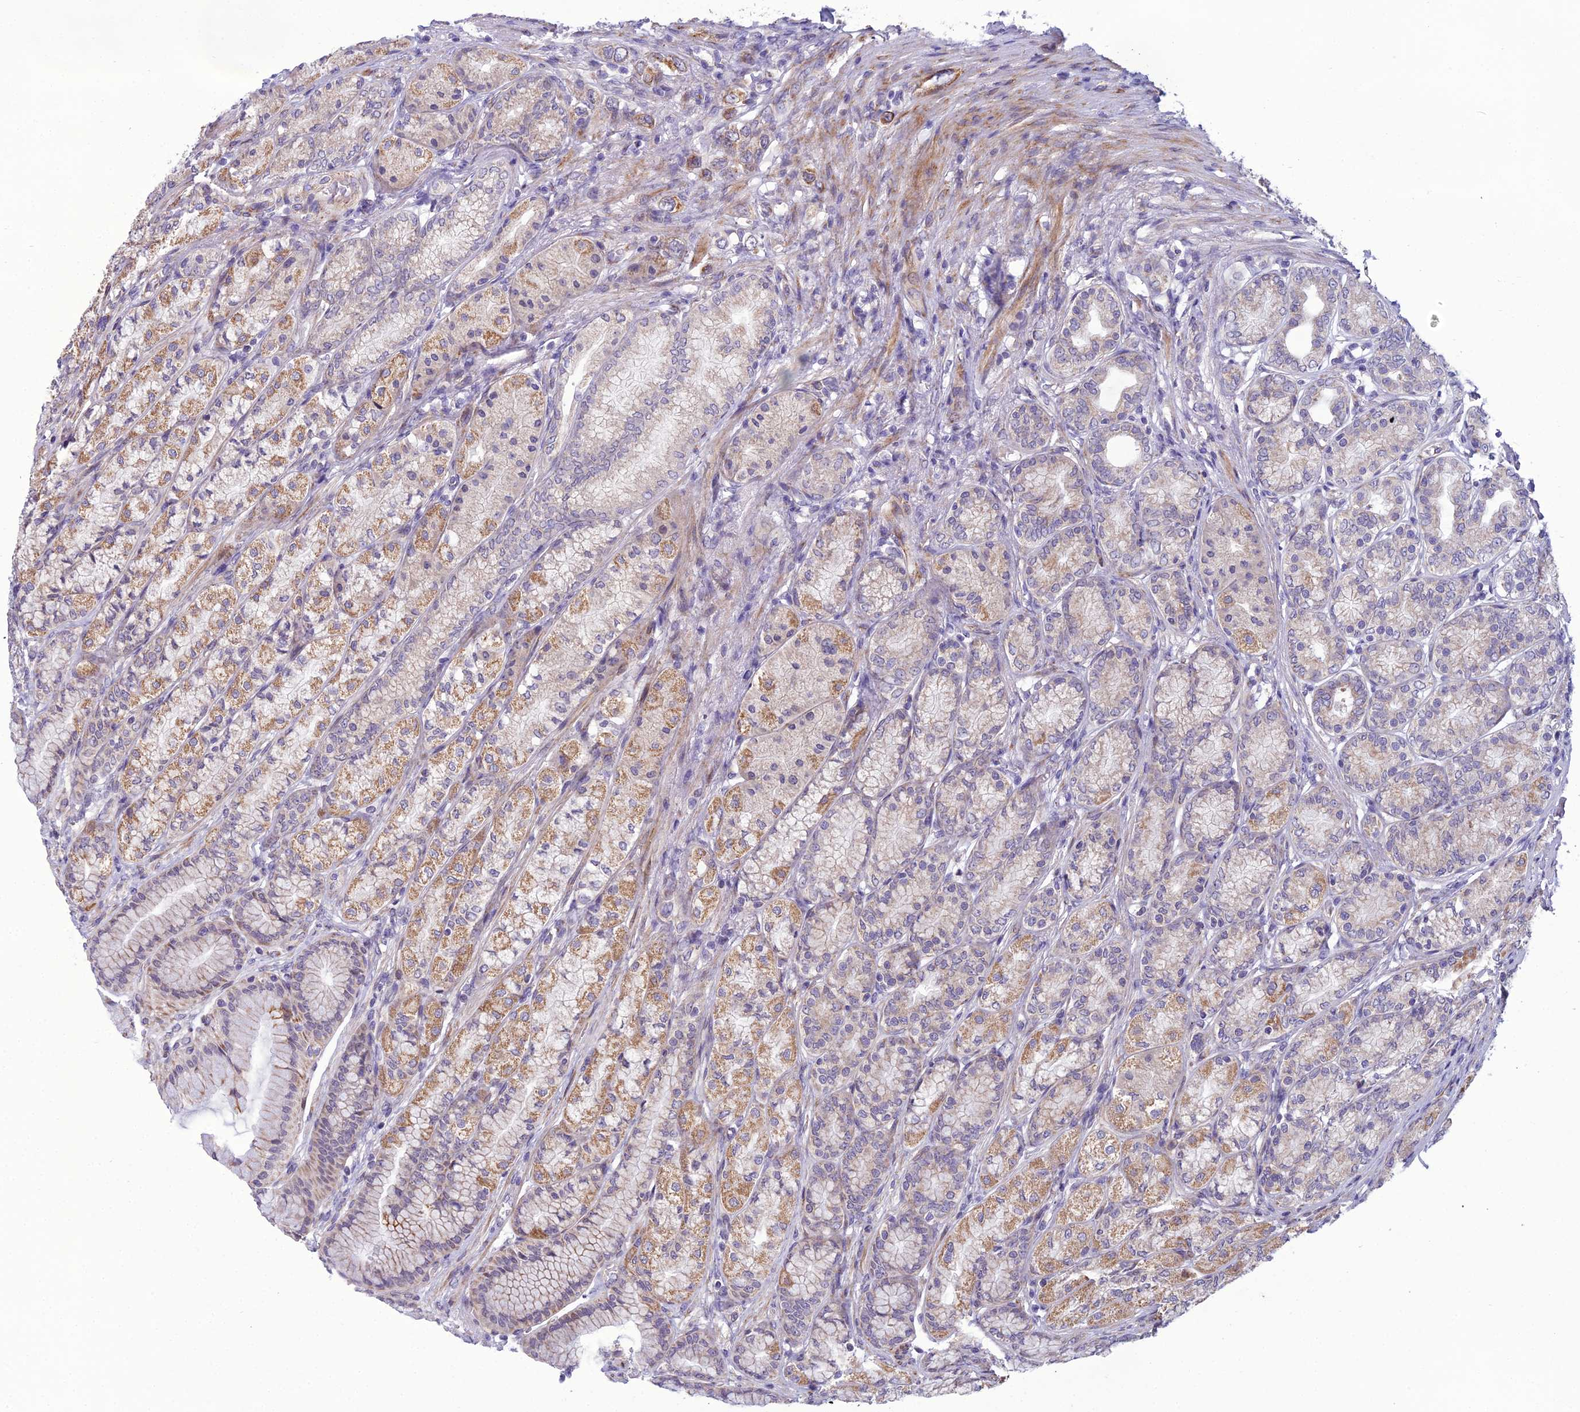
{"staining": {"intensity": "strong", "quantity": "<25%", "location": "cytoplasmic/membranous"}, "tissue": "stomach", "cell_type": "Glandular cells", "image_type": "normal", "snomed": [{"axis": "morphology", "description": "Normal tissue, NOS"}, {"axis": "morphology", "description": "Adenocarcinoma, NOS"}, {"axis": "morphology", "description": "Adenocarcinoma, High grade"}, {"axis": "topography", "description": "Stomach, upper"}, {"axis": "topography", "description": "Stomach"}], "caption": "IHC histopathology image of unremarkable stomach: stomach stained using immunohistochemistry (IHC) demonstrates medium levels of strong protein expression localized specifically in the cytoplasmic/membranous of glandular cells, appearing as a cytoplasmic/membranous brown color.", "gene": "NODAL", "patient": {"sex": "female", "age": 65}}